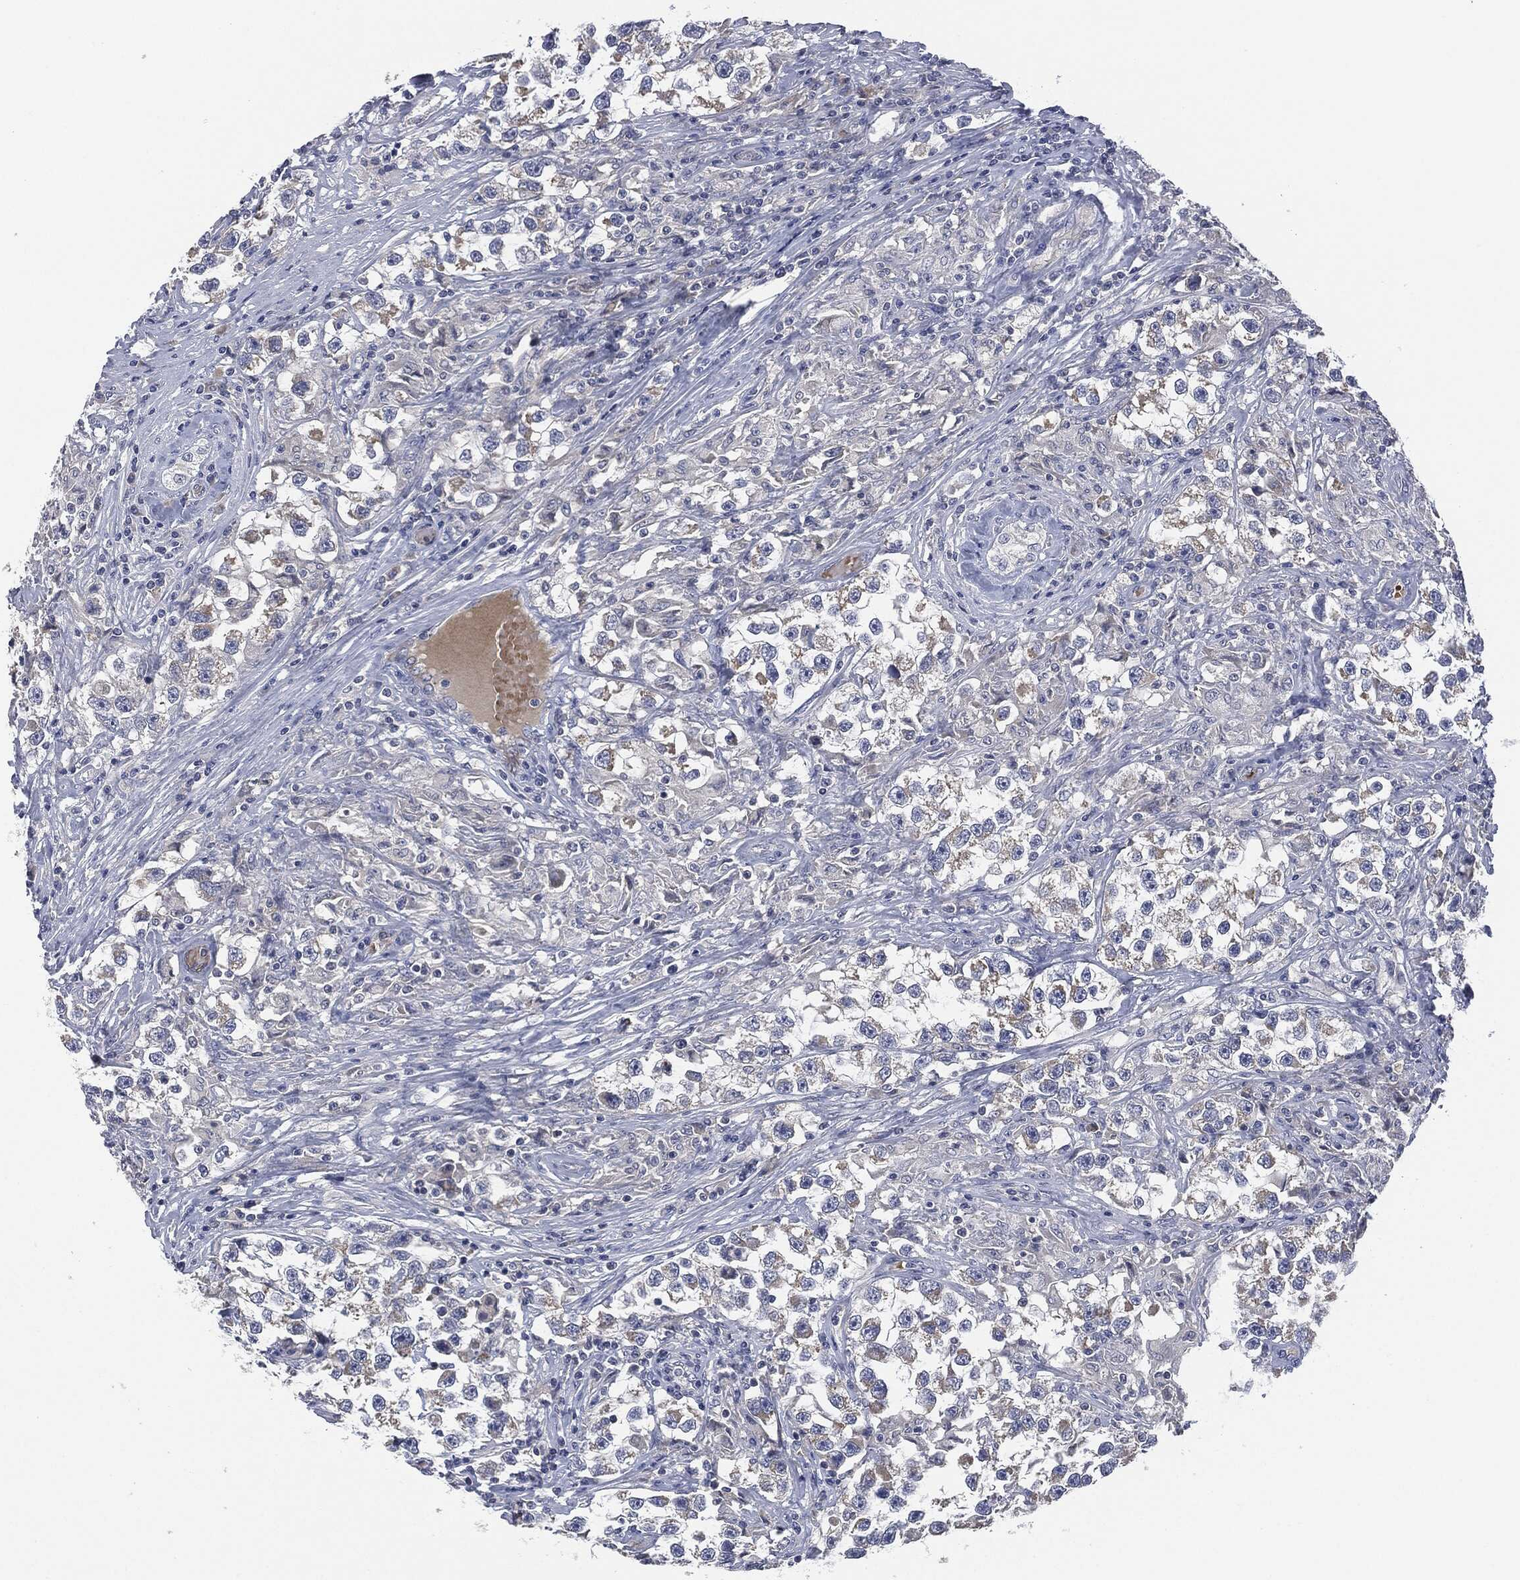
{"staining": {"intensity": "moderate", "quantity": "<25%", "location": "cytoplasmic/membranous"}, "tissue": "testis cancer", "cell_type": "Tumor cells", "image_type": "cancer", "snomed": [{"axis": "morphology", "description": "Seminoma, NOS"}, {"axis": "topography", "description": "Testis"}], "caption": "DAB (3,3'-diaminobenzidine) immunohistochemical staining of human testis cancer (seminoma) demonstrates moderate cytoplasmic/membranous protein staining in approximately <25% of tumor cells.", "gene": "SIGLEC9", "patient": {"sex": "male", "age": 46}}